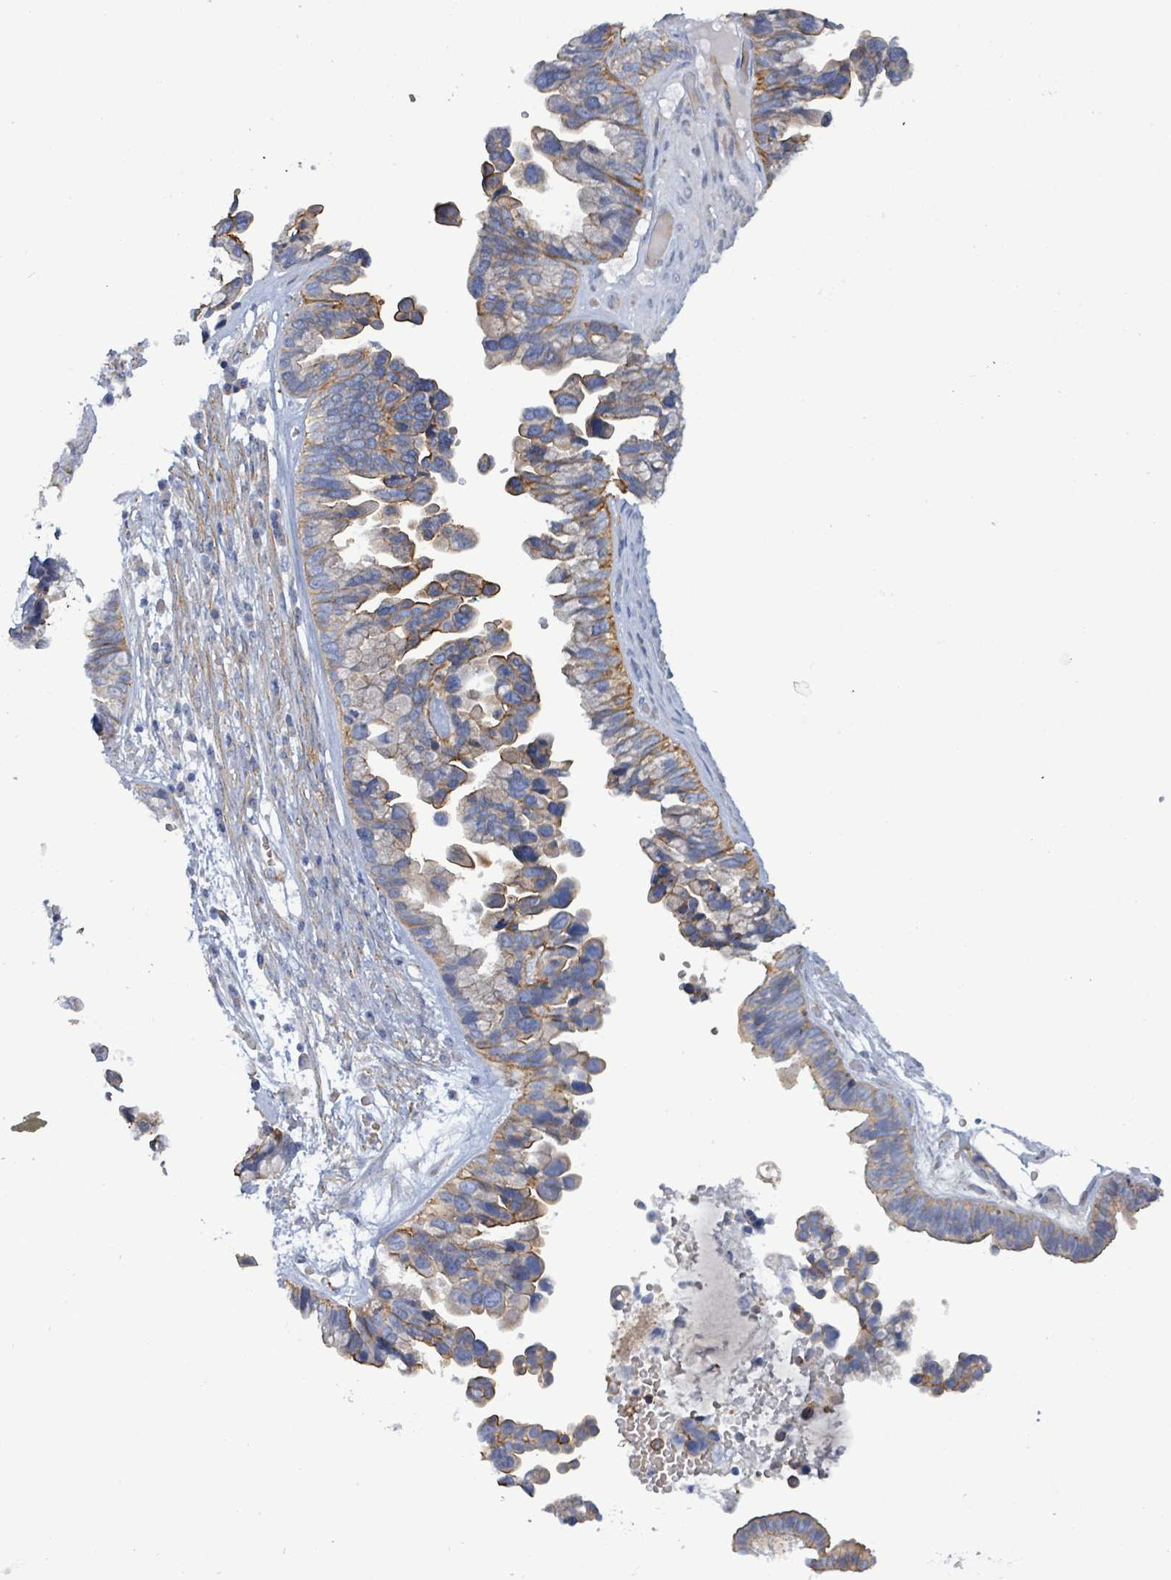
{"staining": {"intensity": "moderate", "quantity": "25%-75%", "location": "cytoplasmic/membranous"}, "tissue": "ovarian cancer", "cell_type": "Tumor cells", "image_type": "cancer", "snomed": [{"axis": "morphology", "description": "Cystadenocarcinoma, serous, NOS"}, {"axis": "topography", "description": "Ovary"}], "caption": "The micrograph reveals staining of ovarian cancer (serous cystadenocarcinoma), revealing moderate cytoplasmic/membranous protein staining (brown color) within tumor cells.", "gene": "DMRTC1B", "patient": {"sex": "female", "age": 56}}